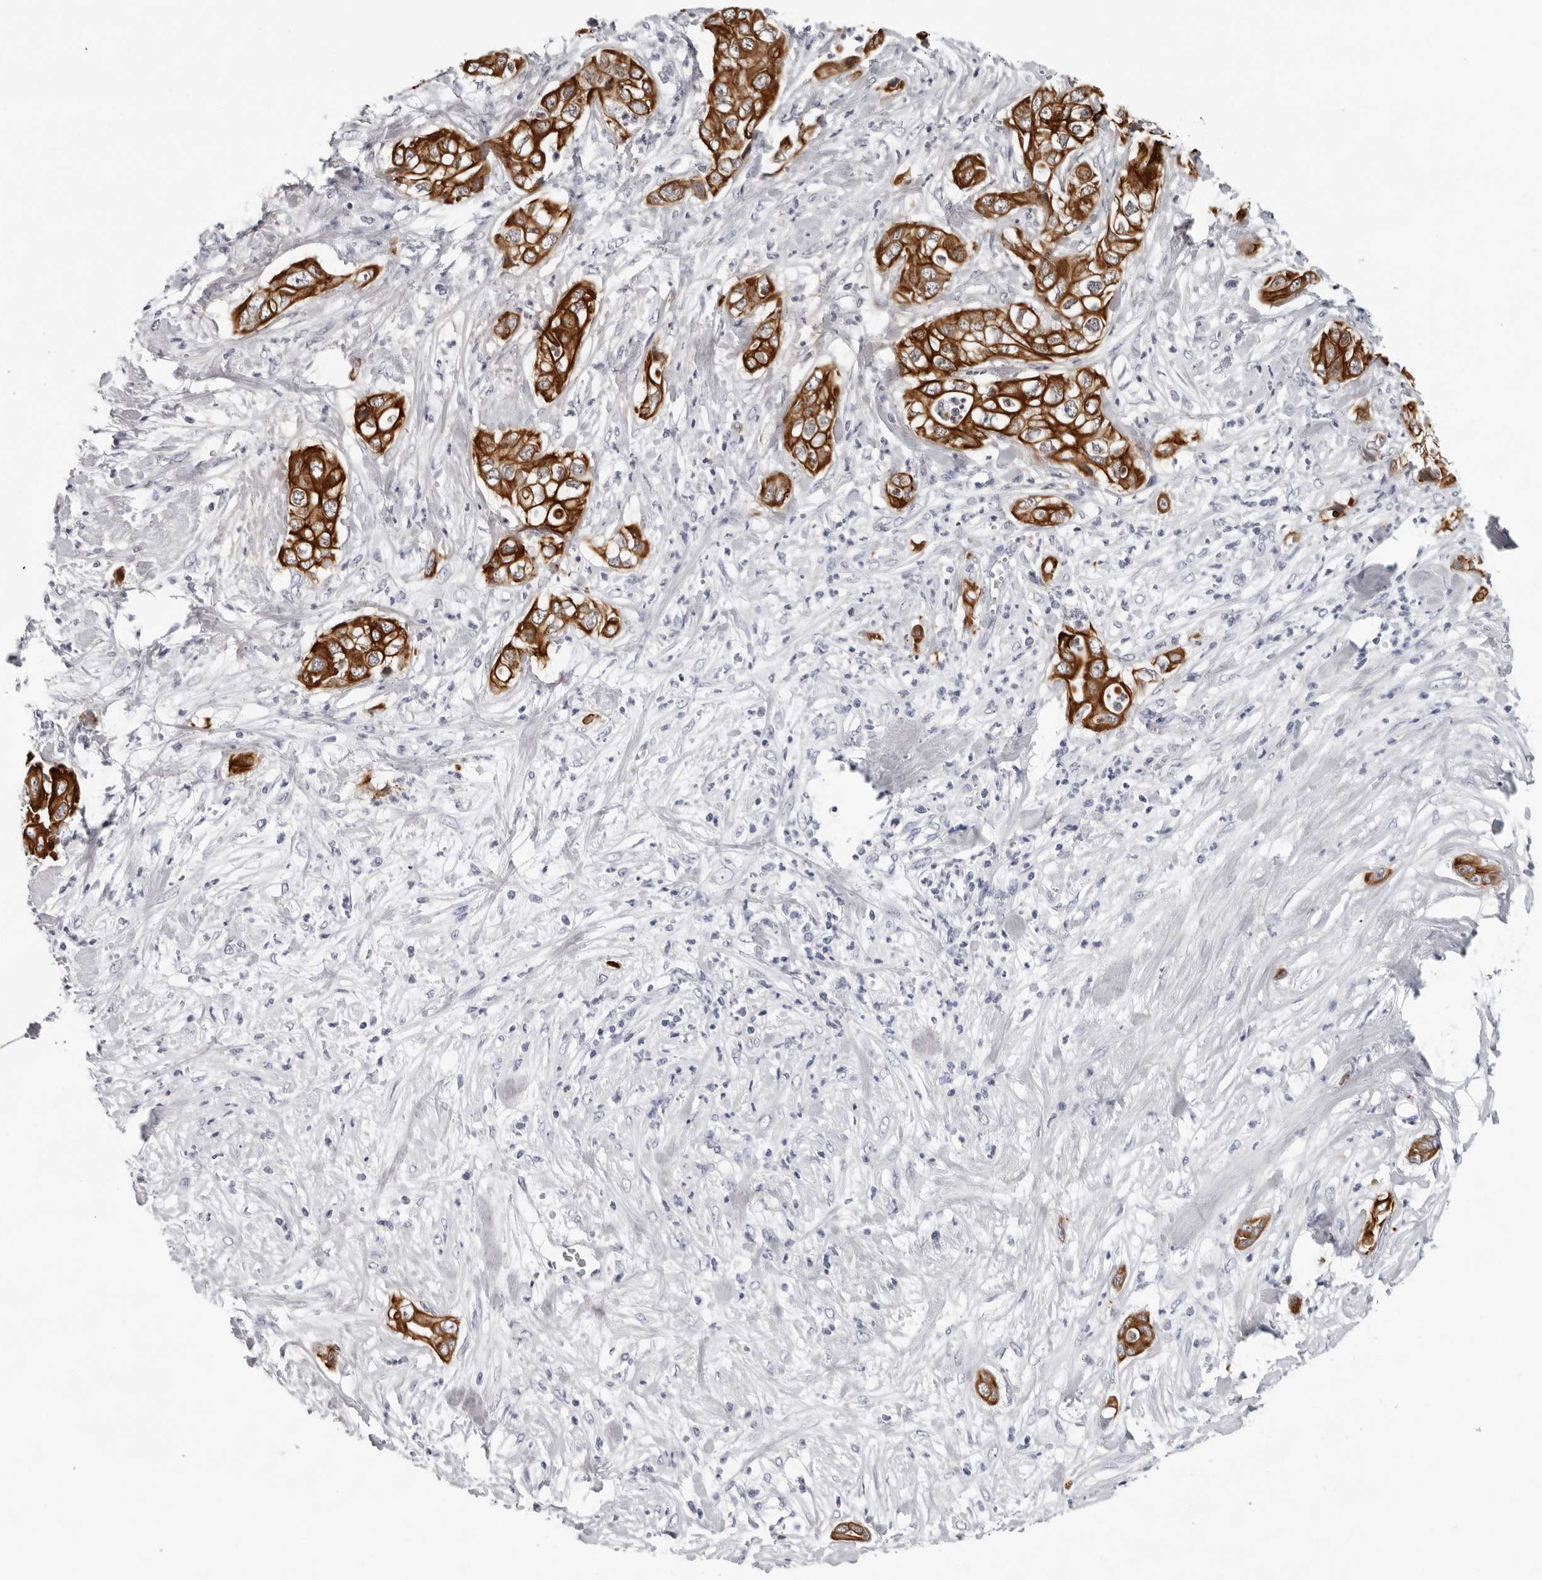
{"staining": {"intensity": "strong", "quantity": ">75%", "location": "cytoplasmic/membranous"}, "tissue": "pancreatic cancer", "cell_type": "Tumor cells", "image_type": "cancer", "snomed": [{"axis": "morphology", "description": "Adenocarcinoma, NOS"}, {"axis": "topography", "description": "Pancreas"}], "caption": "Strong cytoplasmic/membranous positivity for a protein is seen in about >75% of tumor cells of pancreatic cancer (adenocarcinoma) using immunohistochemistry.", "gene": "CCDC28B", "patient": {"sex": "female", "age": 78}}